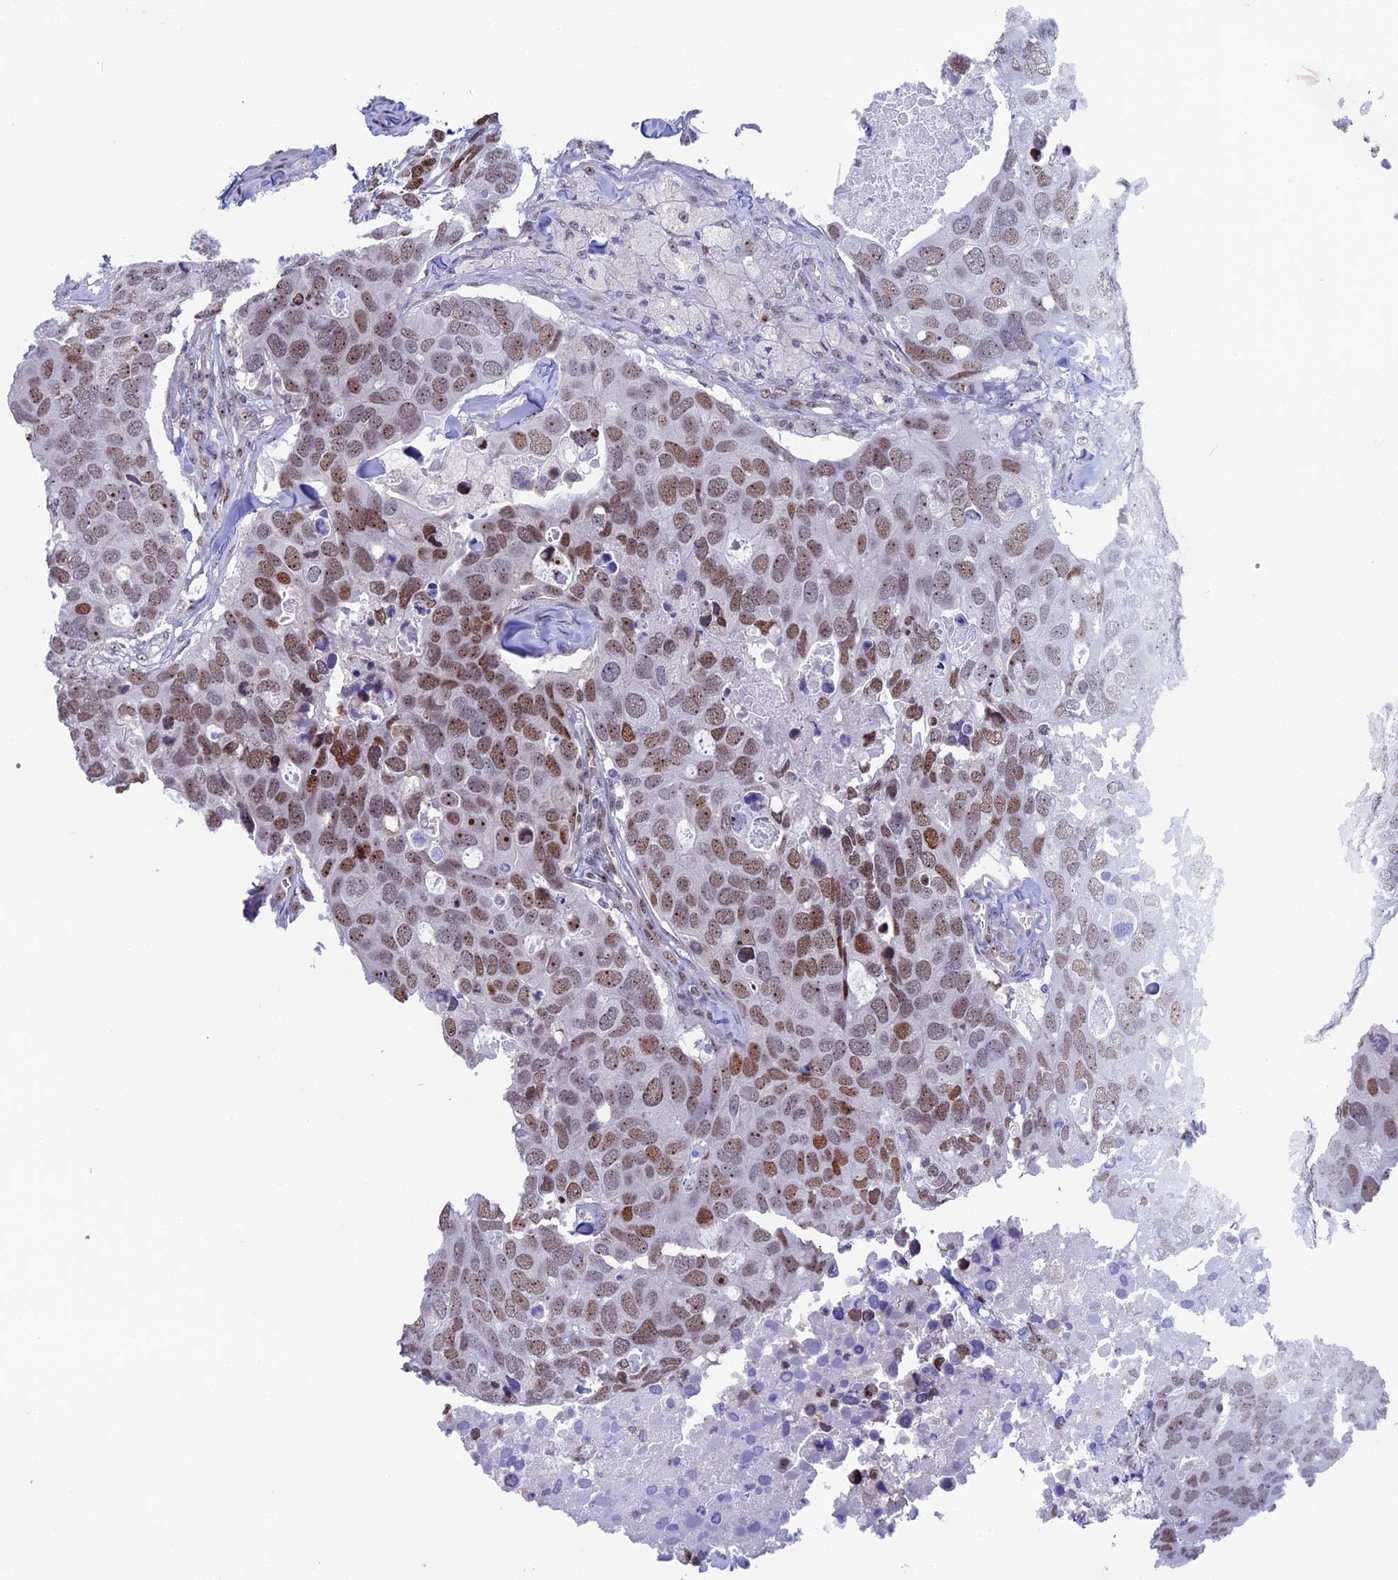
{"staining": {"intensity": "moderate", "quantity": ">75%", "location": "nuclear"}, "tissue": "breast cancer", "cell_type": "Tumor cells", "image_type": "cancer", "snomed": [{"axis": "morphology", "description": "Duct carcinoma"}, {"axis": "topography", "description": "Breast"}], "caption": "Breast cancer (infiltrating ductal carcinoma) stained for a protein (brown) displays moderate nuclear positive positivity in about >75% of tumor cells.", "gene": "CCDC86", "patient": {"sex": "female", "age": 83}}